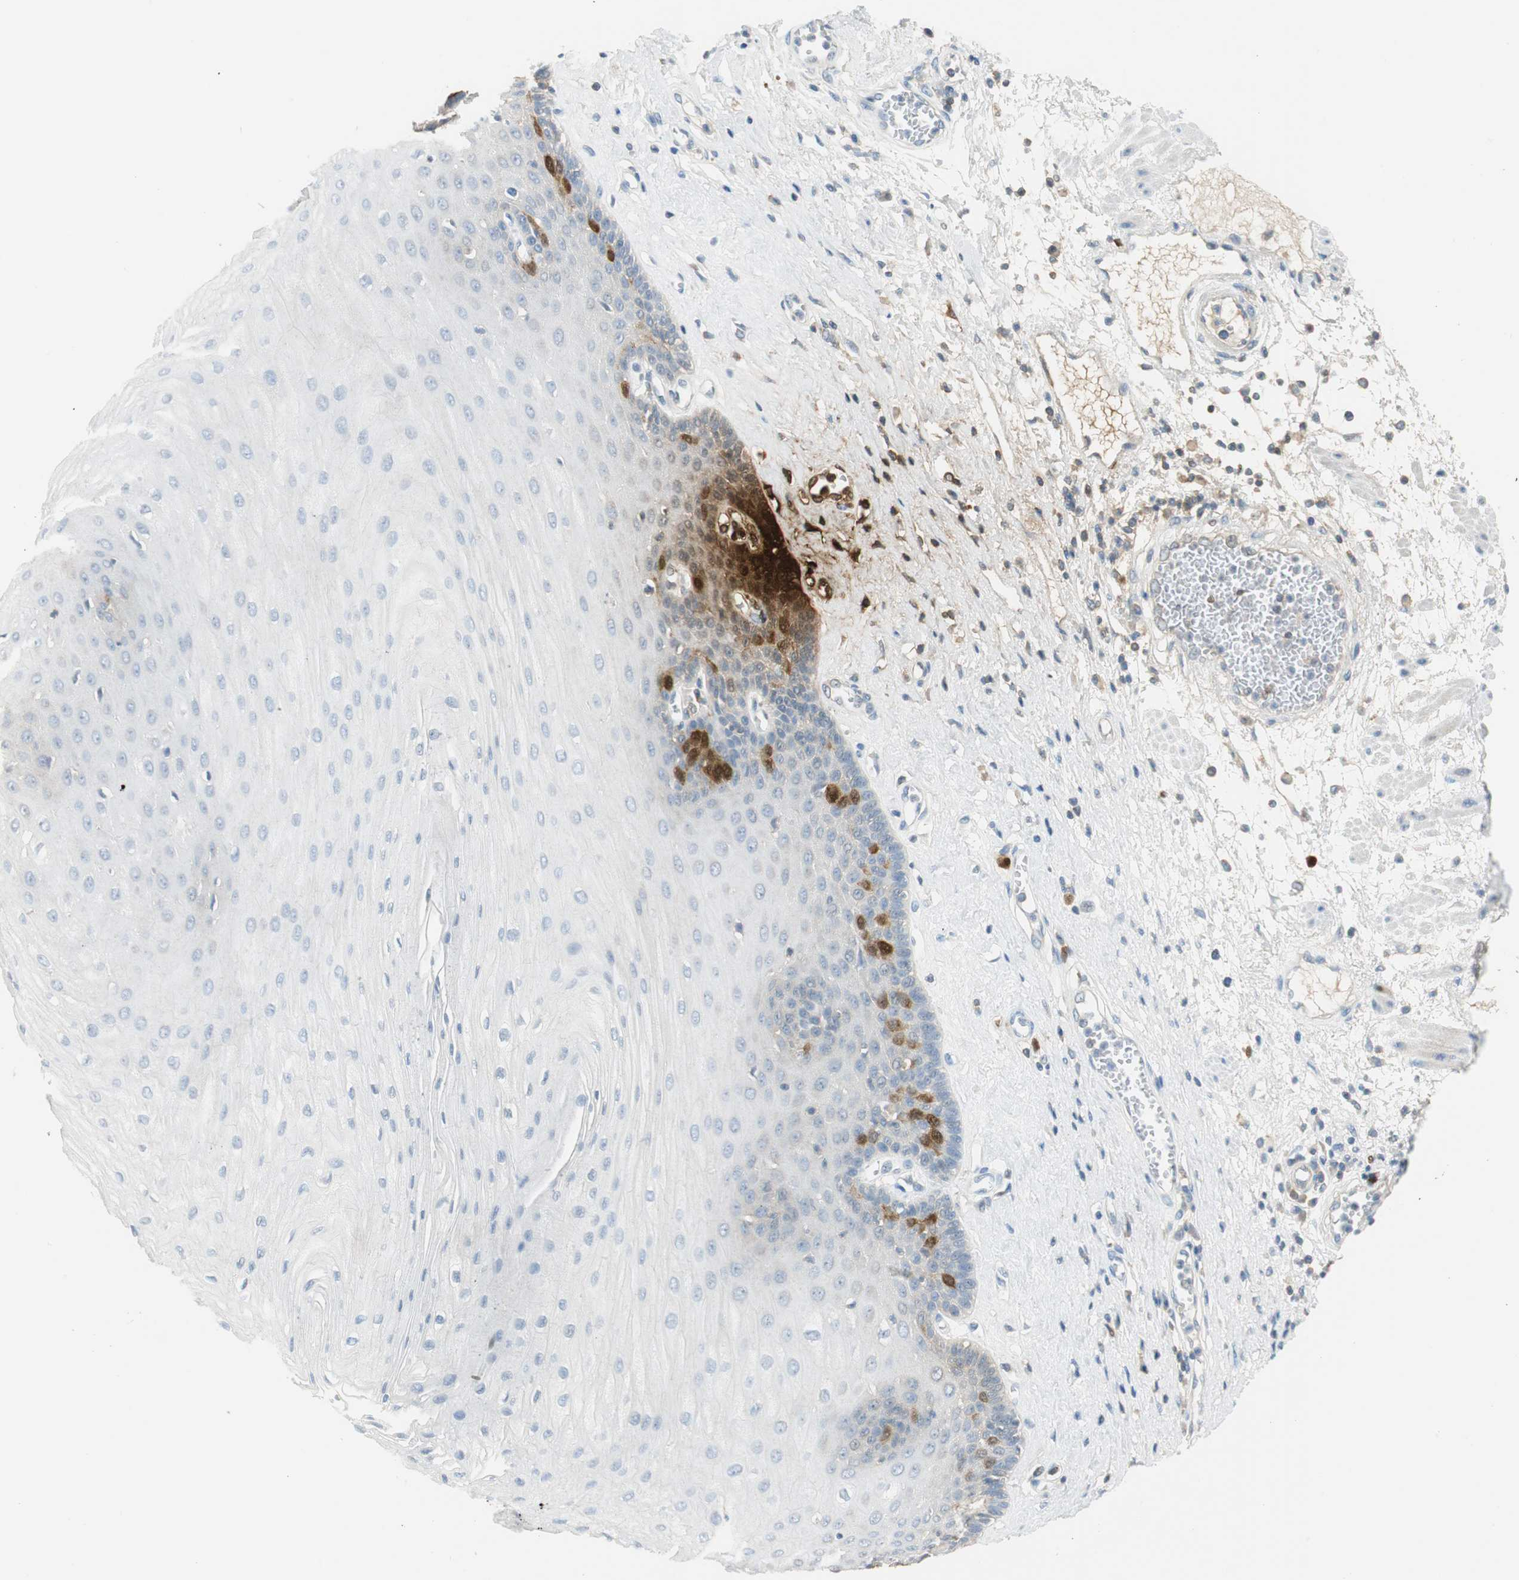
{"staining": {"intensity": "strong", "quantity": "<25%", "location": "cytoplasmic/membranous,nuclear"}, "tissue": "esophagus", "cell_type": "Squamous epithelial cells", "image_type": "normal", "snomed": [{"axis": "morphology", "description": "Normal tissue, NOS"}, {"axis": "morphology", "description": "Squamous cell carcinoma, NOS"}, {"axis": "topography", "description": "Esophagus"}], "caption": "The photomicrograph displays staining of normal esophagus, revealing strong cytoplasmic/membranous,nuclear protein positivity (brown color) within squamous epithelial cells.", "gene": "PTTG1", "patient": {"sex": "male", "age": 65}}